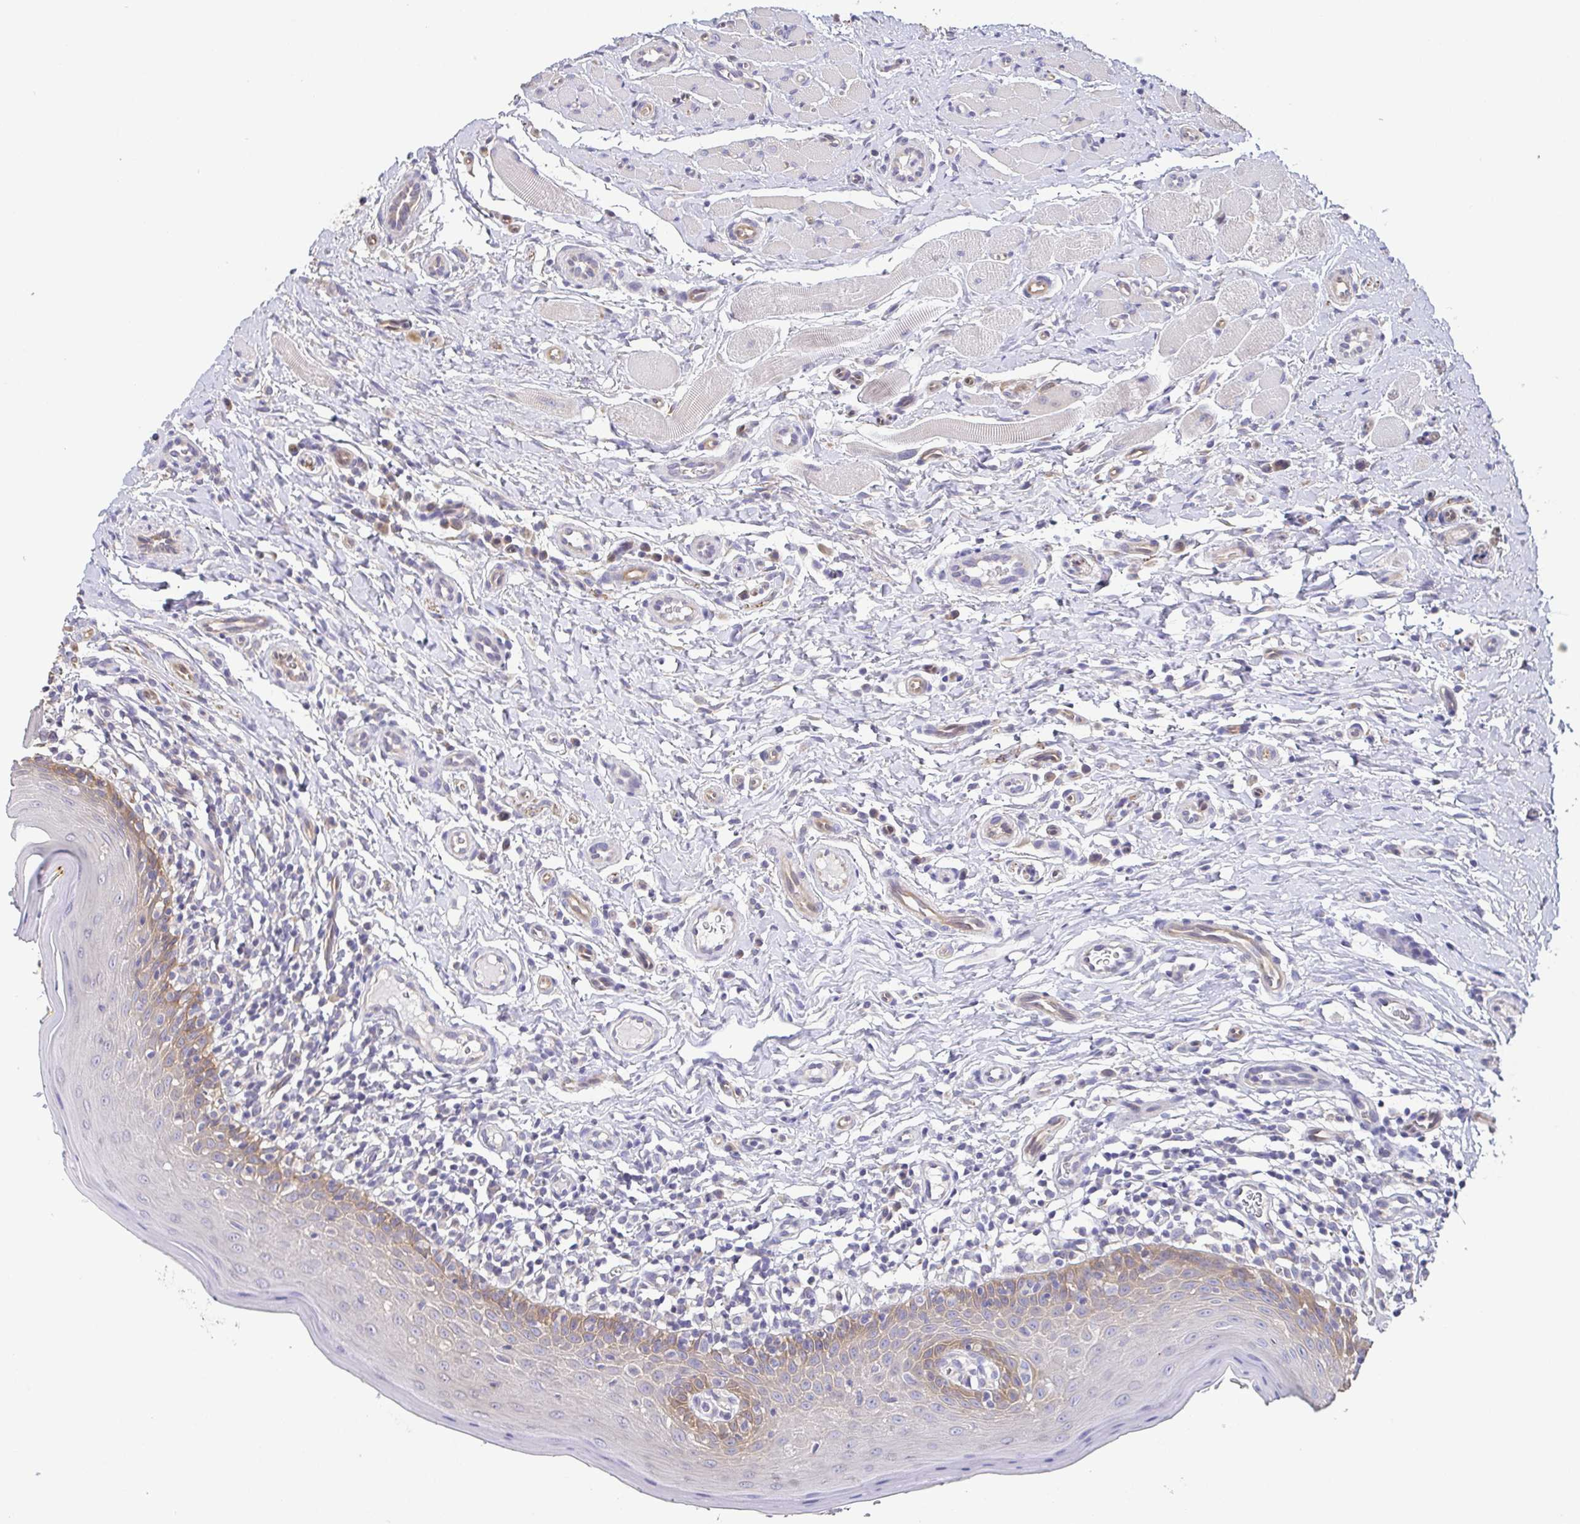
{"staining": {"intensity": "weak", "quantity": "25%-75%", "location": "cytoplasmic/membranous"}, "tissue": "oral mucosa", "cell_type": "Squamous epithelial cells", "image_type": "normal", "snomed": [{"axis": "morphology", "description": "Normal tissue, NOS"}, {"axis": "topography", "description": "Oral tissue"}, {"axis": "topography", "description": "Tounge, NOS"}], "caption": "Unremarkable oral mucosa shows weak cytoplasmic/membranous expression in about 25%-75% of squamous epithelial cells, visualized by immunohistochemistry. (IHC, brightfield microscopy, high magnification).", "gene": "EIF3D", "patient": {"sex": "female", "age": 58}}